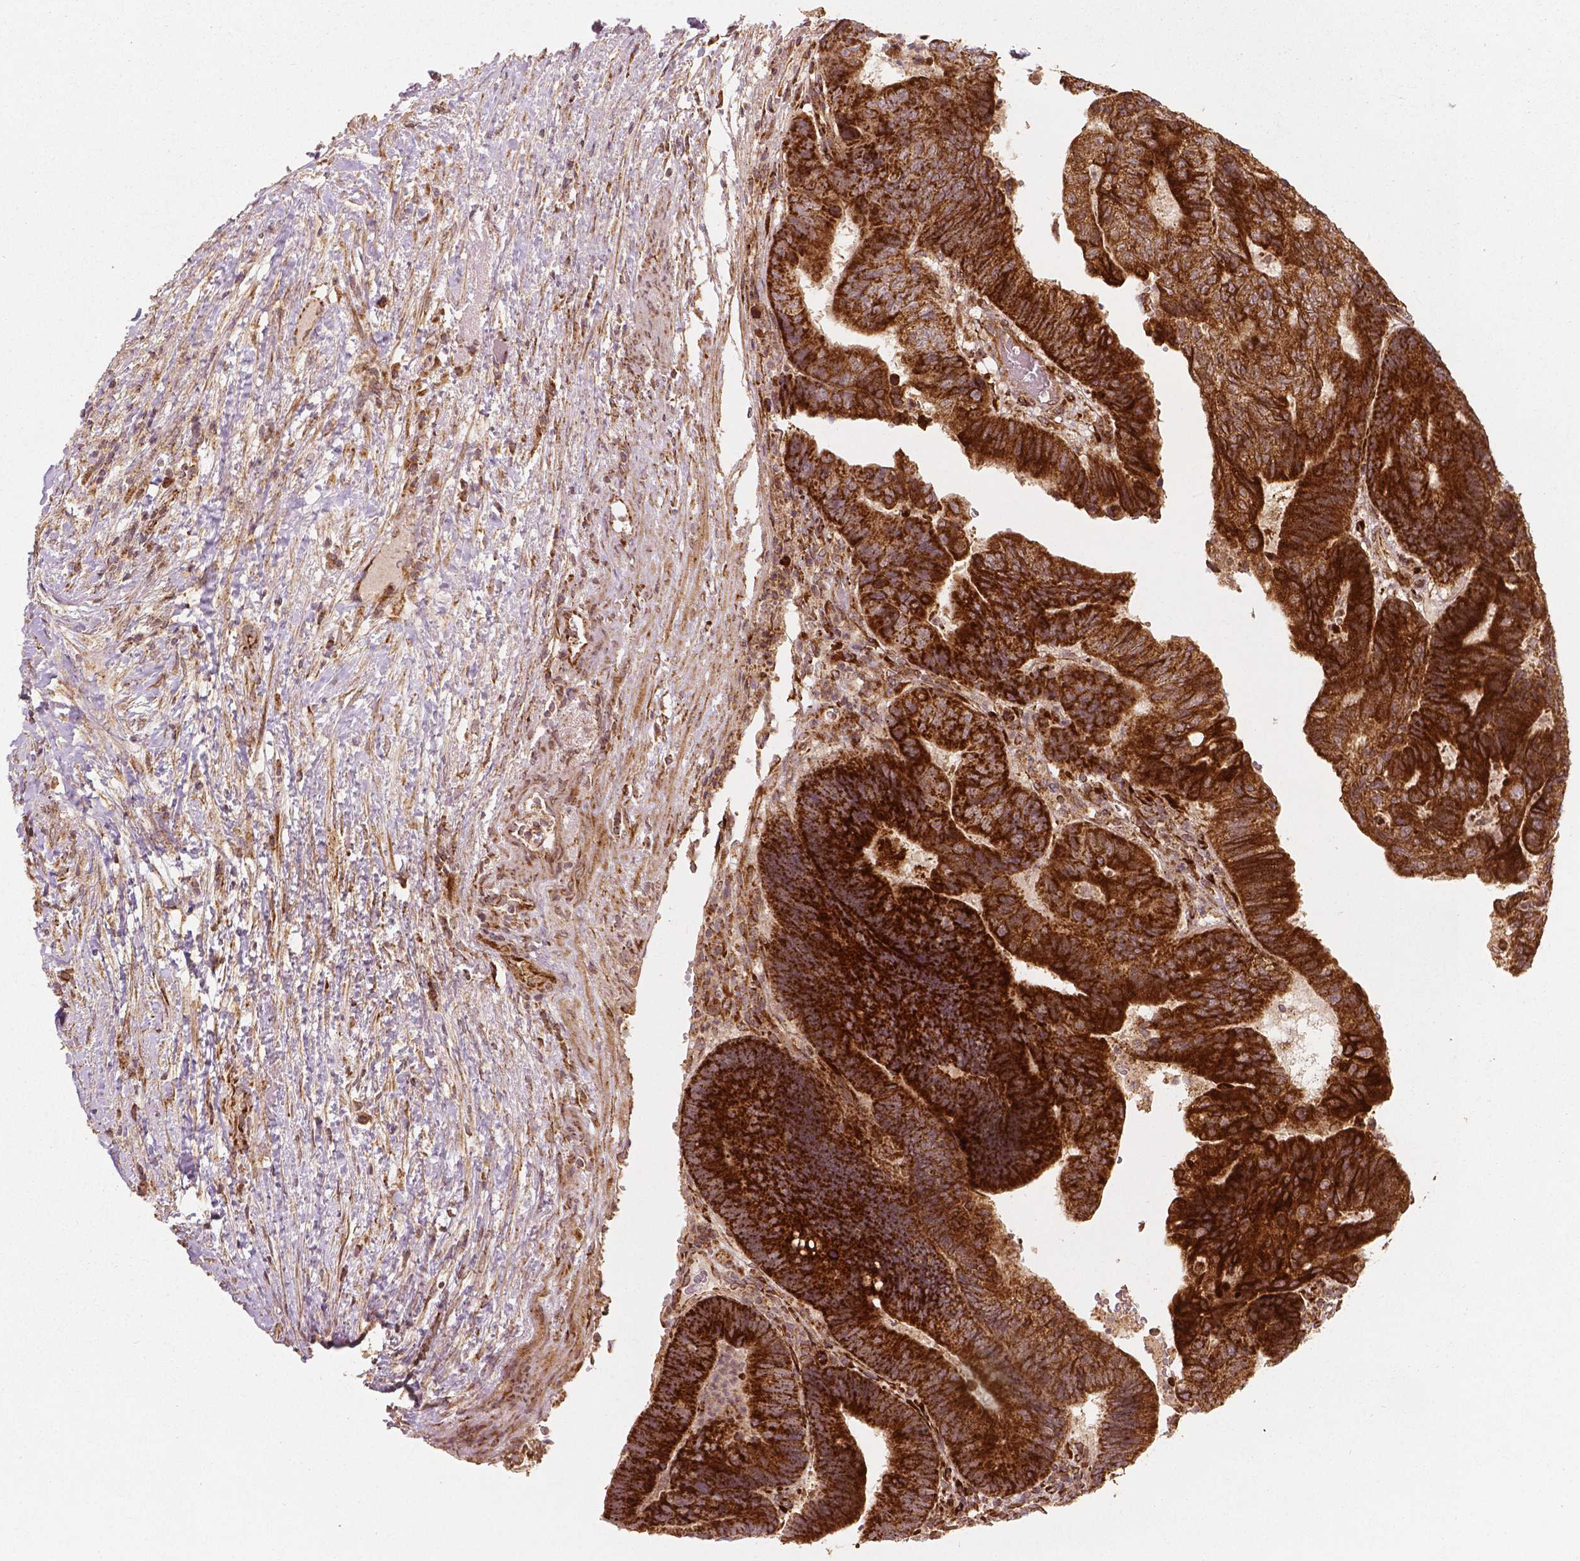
{"staining": {"intensity": "strong", "quantity": ">75%", "location": "cytoplasmic/membranous"}, "tissue": "colorectal cancer", "cell_type": "Tumor cells", "image_type": "cancer", "snomed": [{"axis": "morphology", "description": "Adenocarcinoma, NOS"}, {"axis": "topography", "description": "Colon"}], "caption": "IHC image of colorectal cancer (adenocarcinoma) stained for a protein (brown), which reveals high levels of strong cytoplasmic/membranous staining in approximately >75% of tumor cells.", "gene": "PGAM5", "patient": {"sex": "female", "age": 48}}